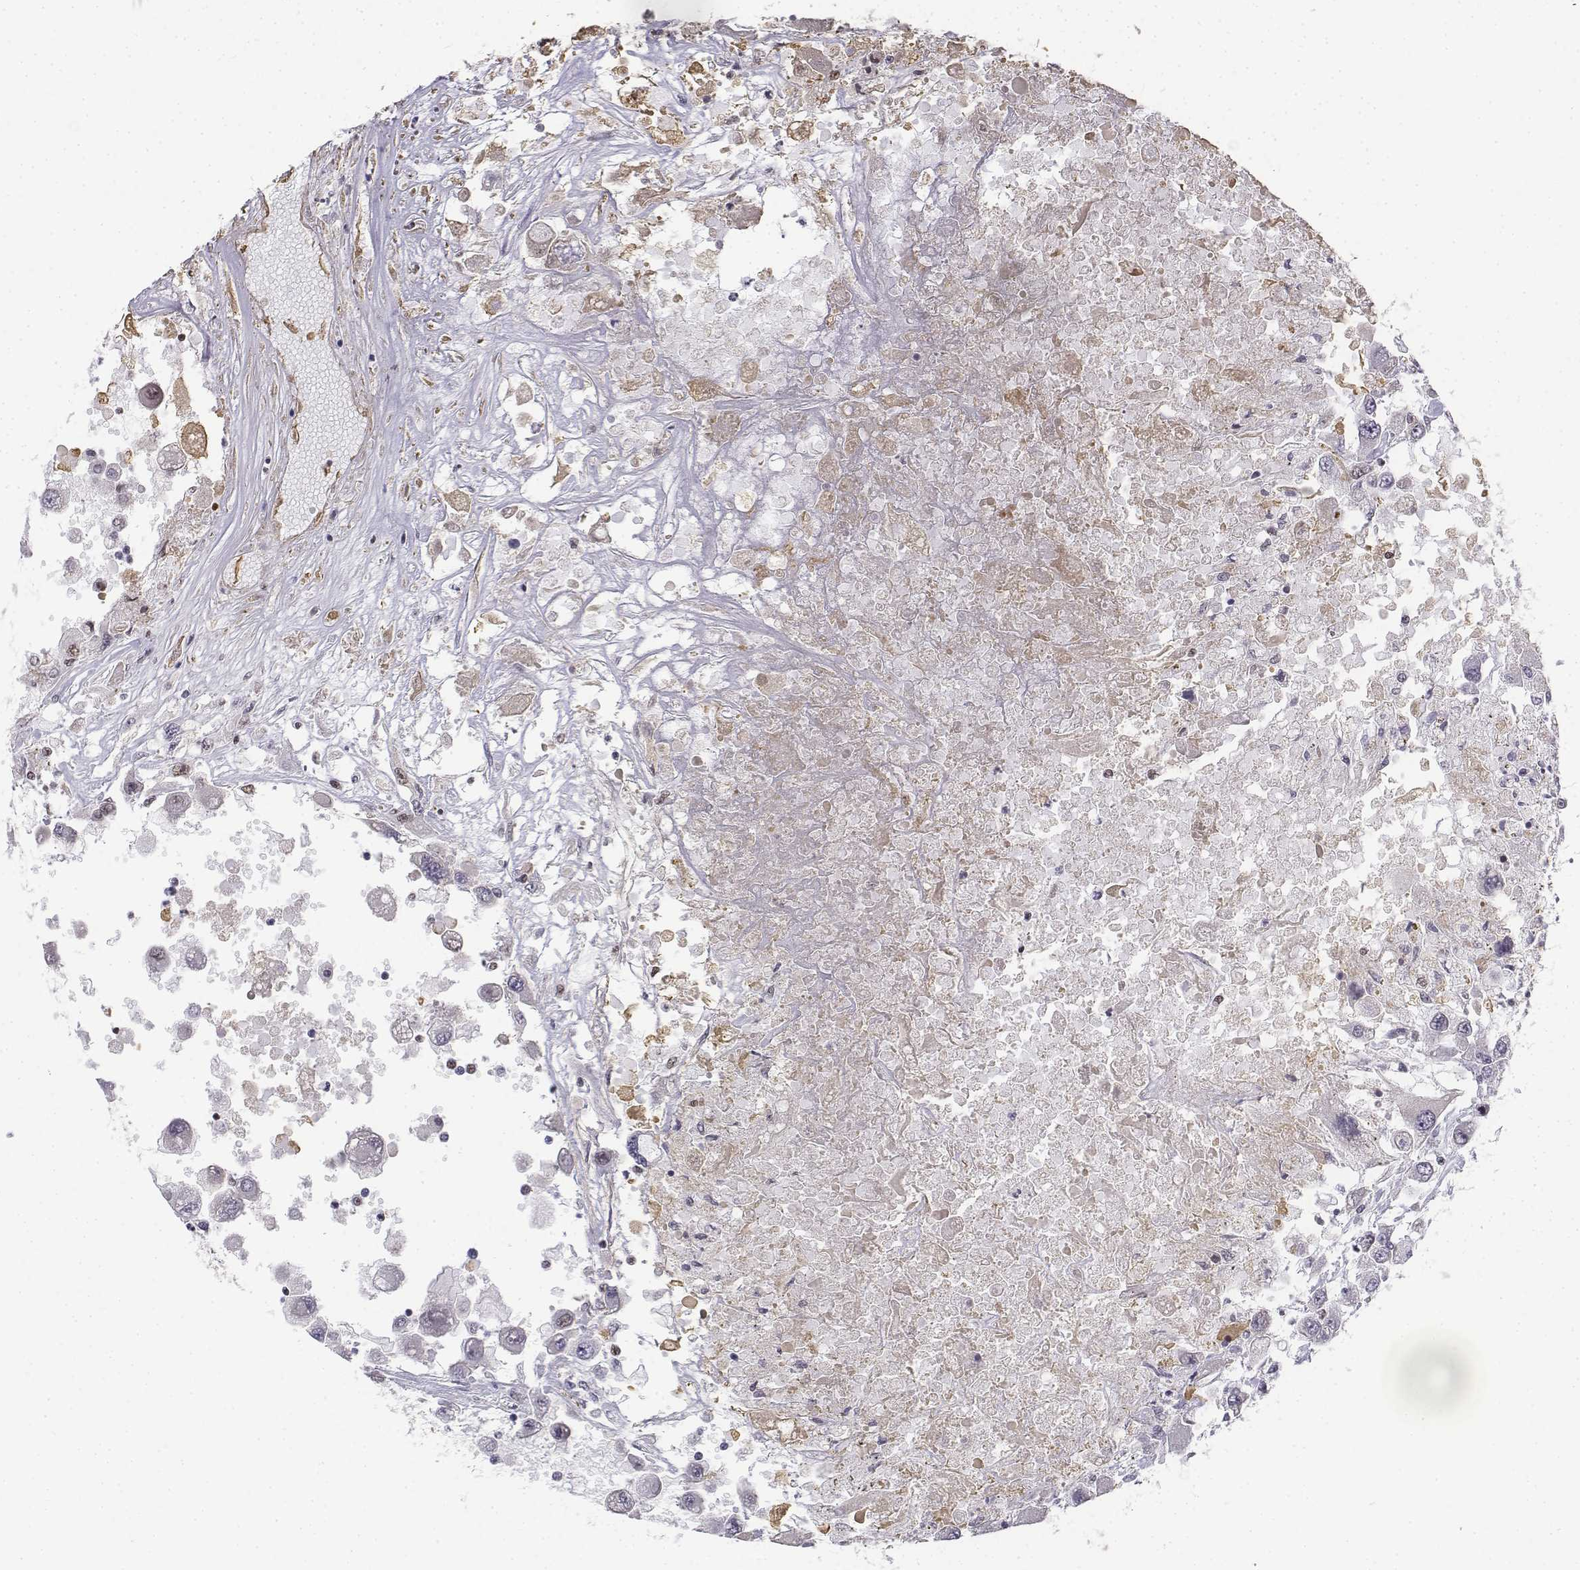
{"staining": {"intensity": "negative", "quantity": "none", "location": "none"}, "tissue": "renal cancer", "cell_type": "Tumor cells", "image_type": "cancer", "snomed": [{"axis": "morphology", "description": "Adenocarcinoma, NOS"}, {"axis": "topography", "description": "Kidney"}], "caption": "The micrograph demonstrates no significant staining in tumor cells of renal cancer (adenocarcinoma).", "gene": "SETD1A", "patient": {"sex": "female", "age": 67}}